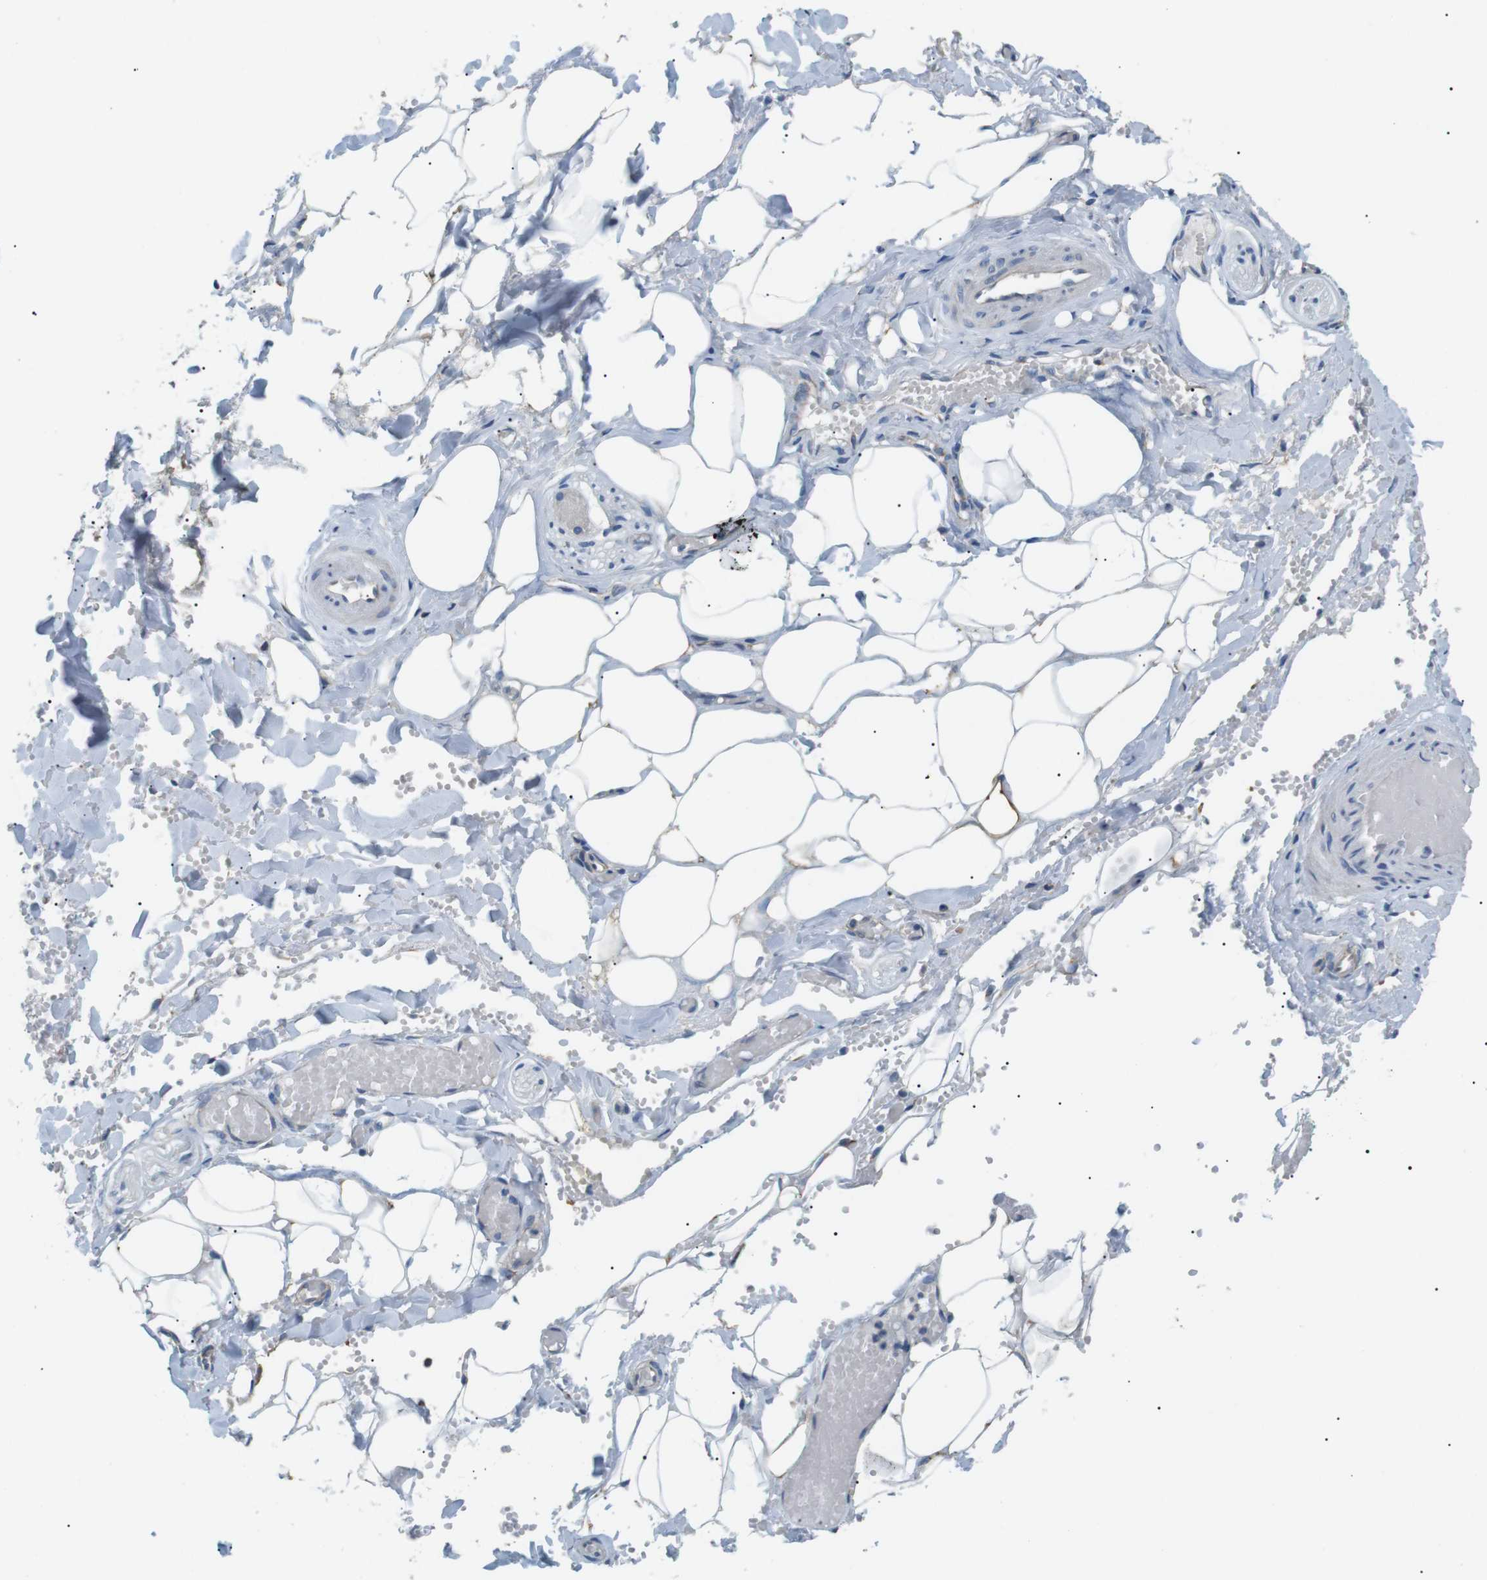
{"staining": {"intensity": "moderate", "quantity": "25%-75%", "location": "cytoplasmic/membranous"}, "tissue": "adipose tissue", "cell_type": "Adipocytes", "image_type": "normal", "snomed": [{"axis": "morphology", "description": "Normal tissue, NOS"}, {"axis": "topography", "description": "Soft tissue"}, {"axis": "topography", "description": "Vascular tissue"}], "caption": "Protein staining exhibits moderate cytoplasmic/membranous staining in approximately 25%-75% of adipocytes in normal adipose tissue. Using DAB (3,3'-diaminobenzidine) (brown) and hematoxylin (blue) stains, captured at high magnification using brightfield microscopy.", "gene": "MTARC2", "patient": {"sex": "female", "age": 35}}